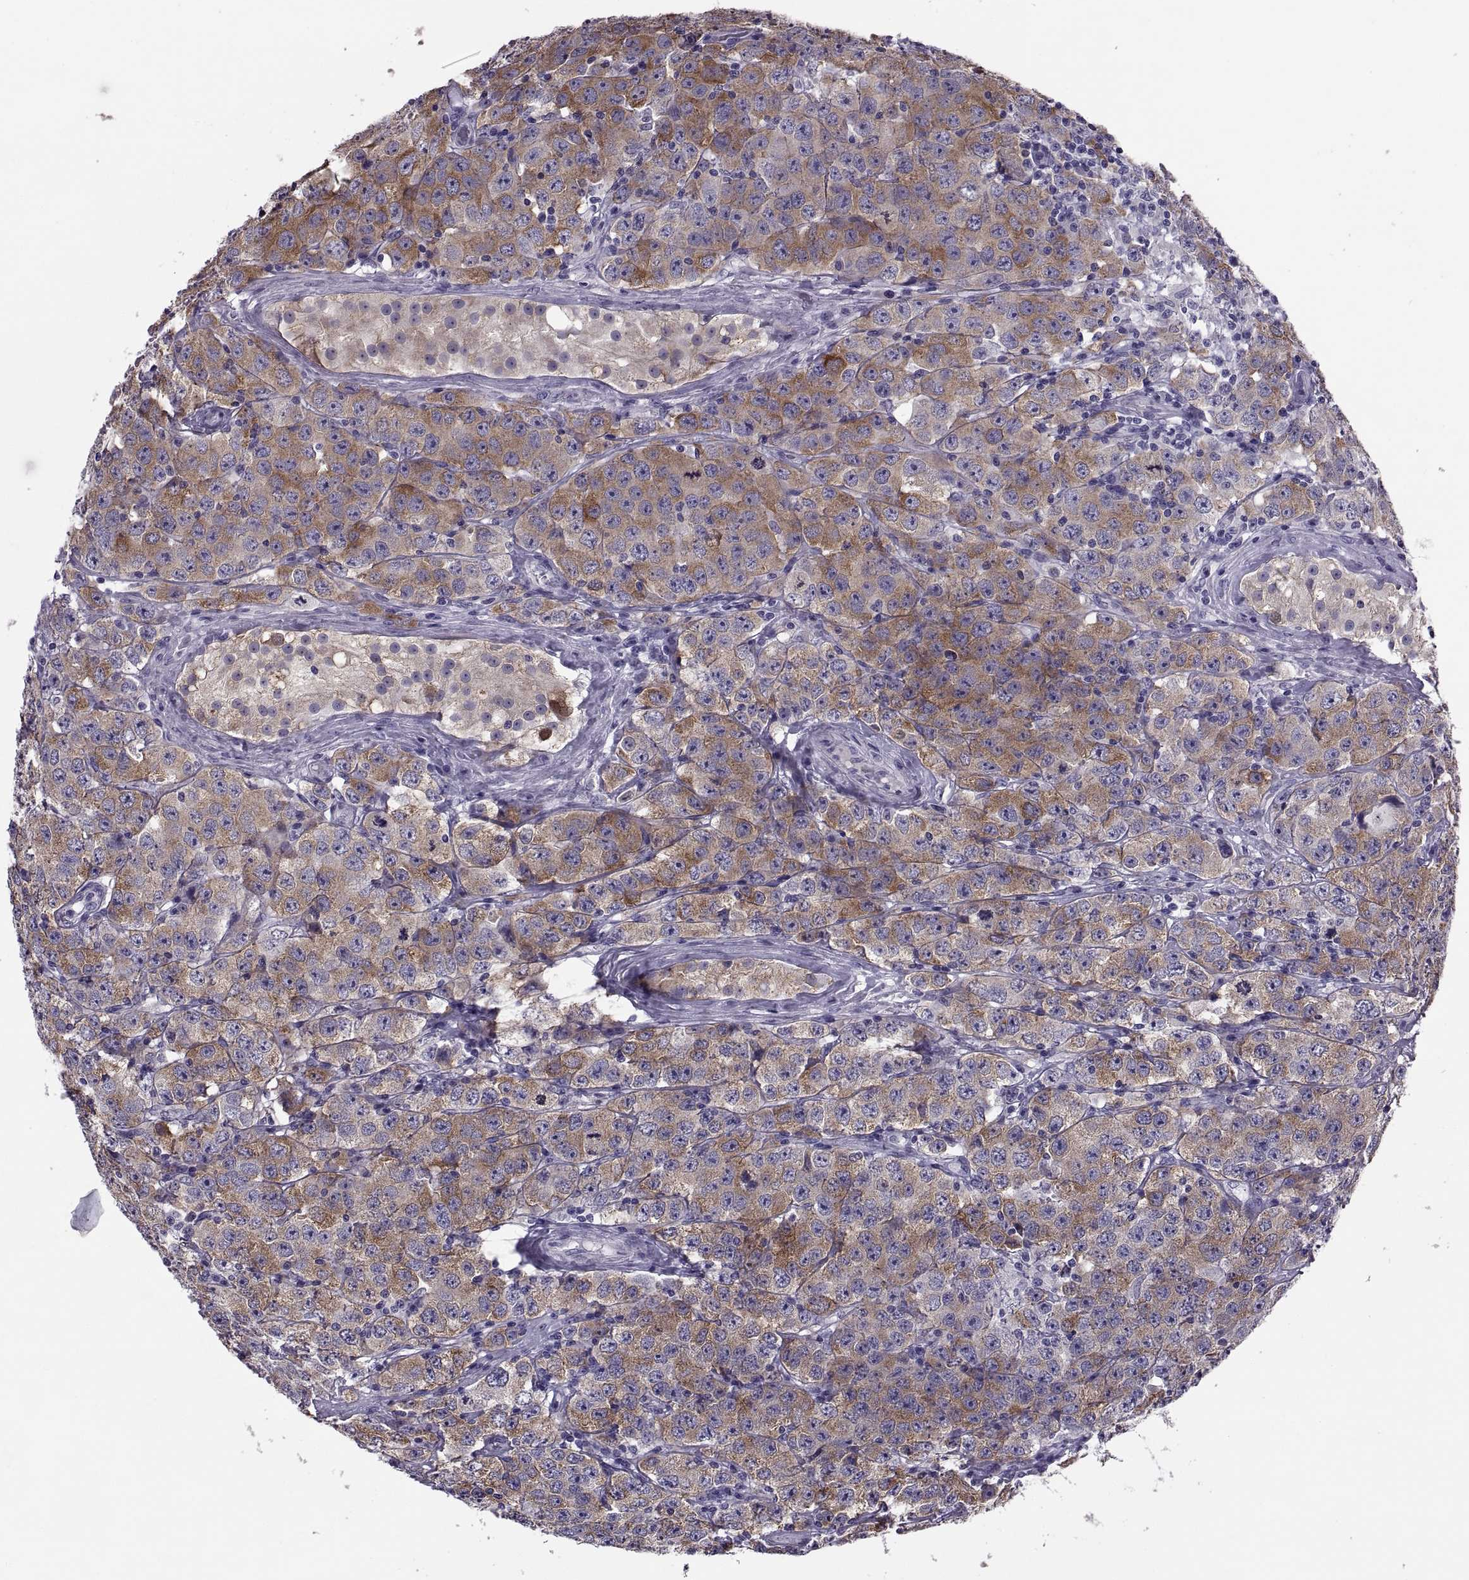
{"staining": {"intensity": "moderate", "quantity": "25%-75%", "location": "cytoplasmic/membranous"}, "tissue": "testis cancer", "cell_type": "Tumor cells", "image_type": "cancer", "snomed": [{"axis": "morphology", "description": "Seminoma, NOS"}, {"axis": "topography", "description": "Testis"}], "caption": "A histopathology image of human testis cancer stained for a protein exhibits moderate cytoplasmic/membranous brown staining in tumor cells.", "gene": "MAGEB1", "patient": {"sex": "male", "age": 52}}